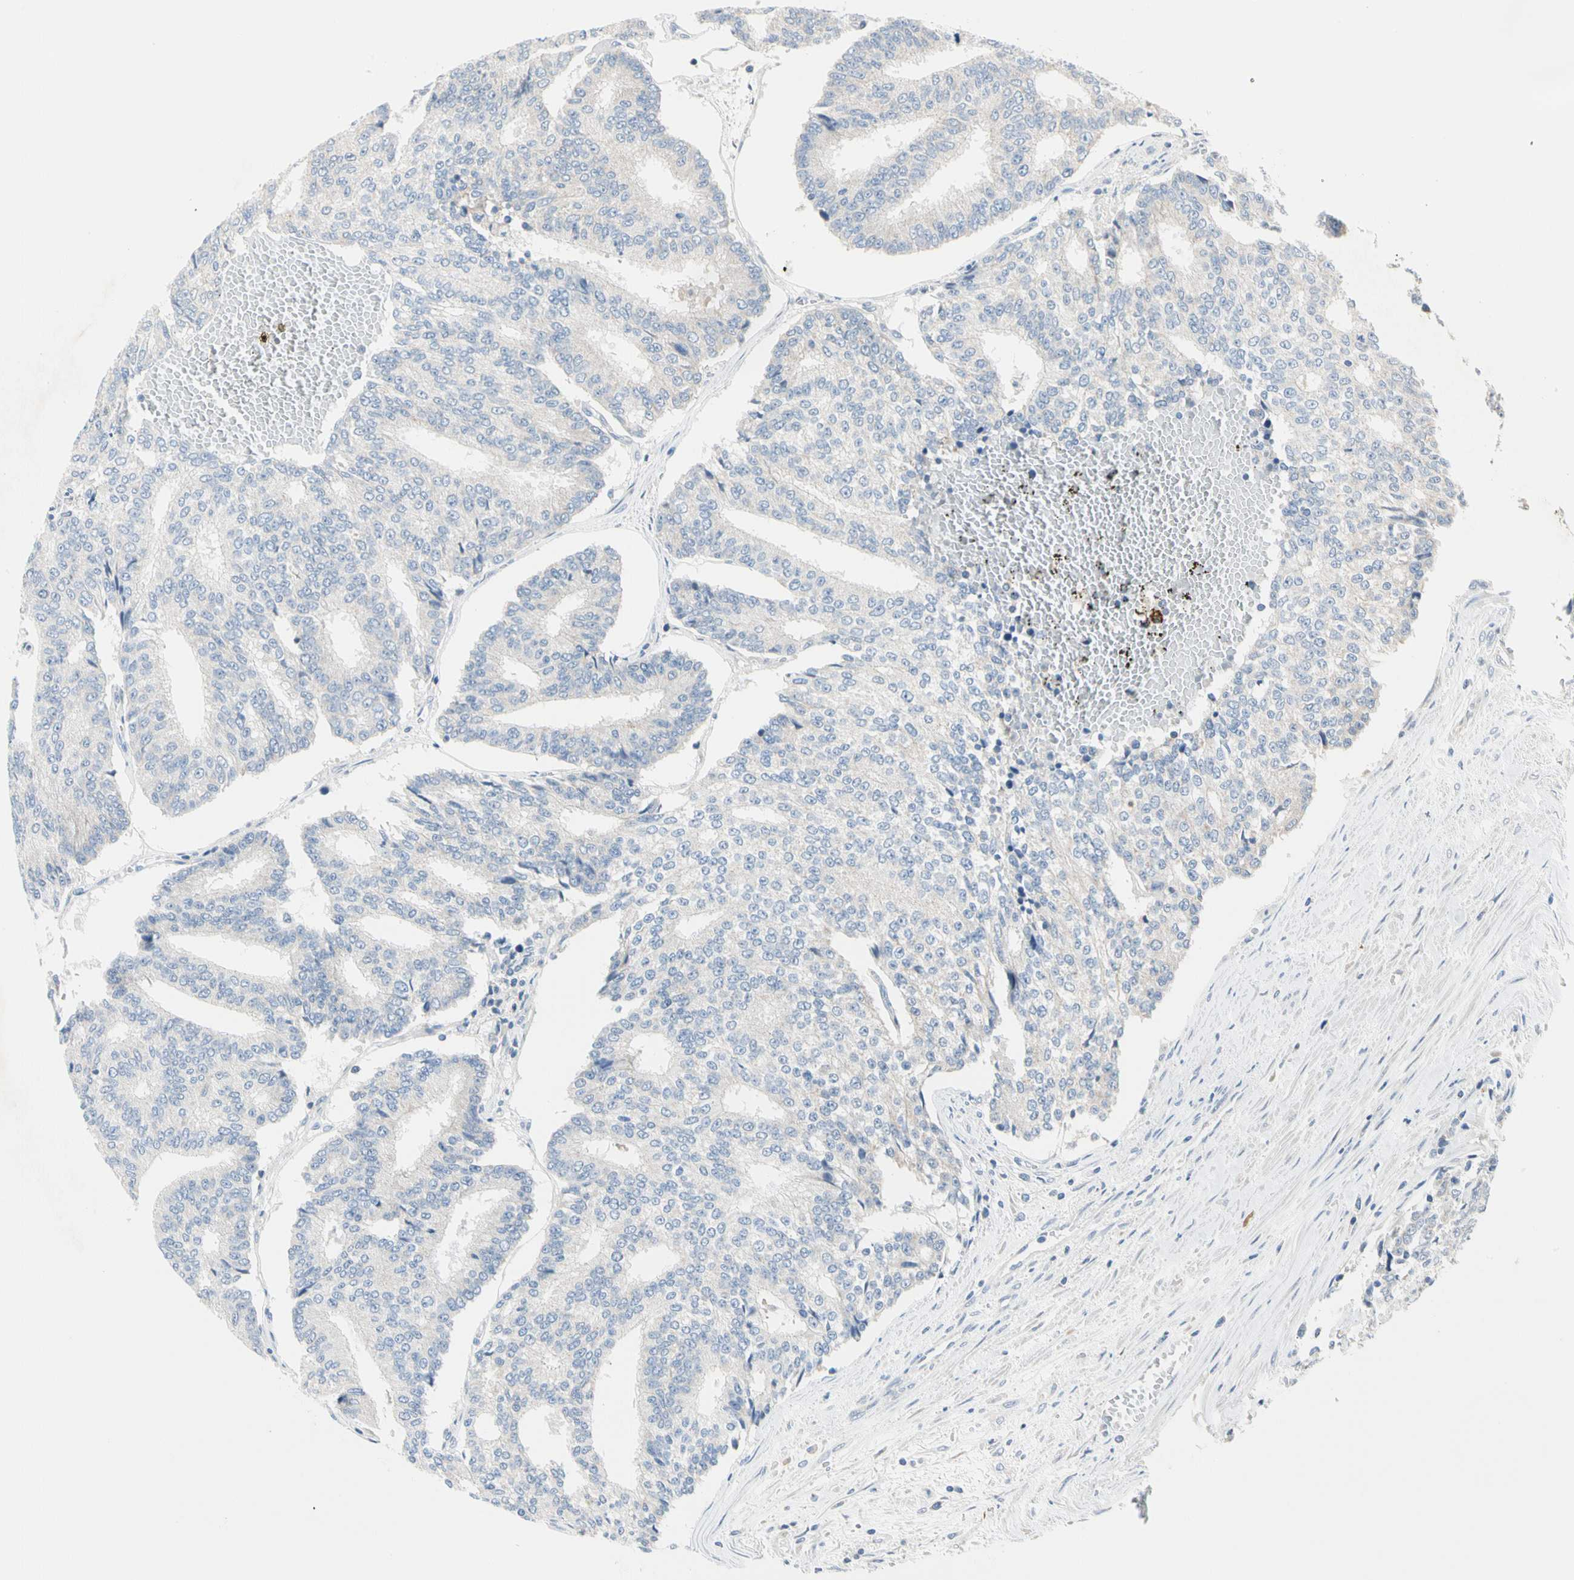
{"staining": {"intensity": "negative", "quantity": "none", "location": "none"}, "tissue": "prostate cancer", "cell_type": "Tumor cells", "image_type": "cancer", "snomed": [{"axis": "morphology", "description": "Adenocarcinoma, High grade"}, {"axis": "topography", "description": "Prostate"}], "caption": "A high-resolution micrograph shows immunohistochemistry (IHC) staining of high-grade adenocarcinoma (prostate), which demonstrates no significant expression in tumor cells.", "gene": "GPR153", "patient": {"sex": "male", "age": 55}}